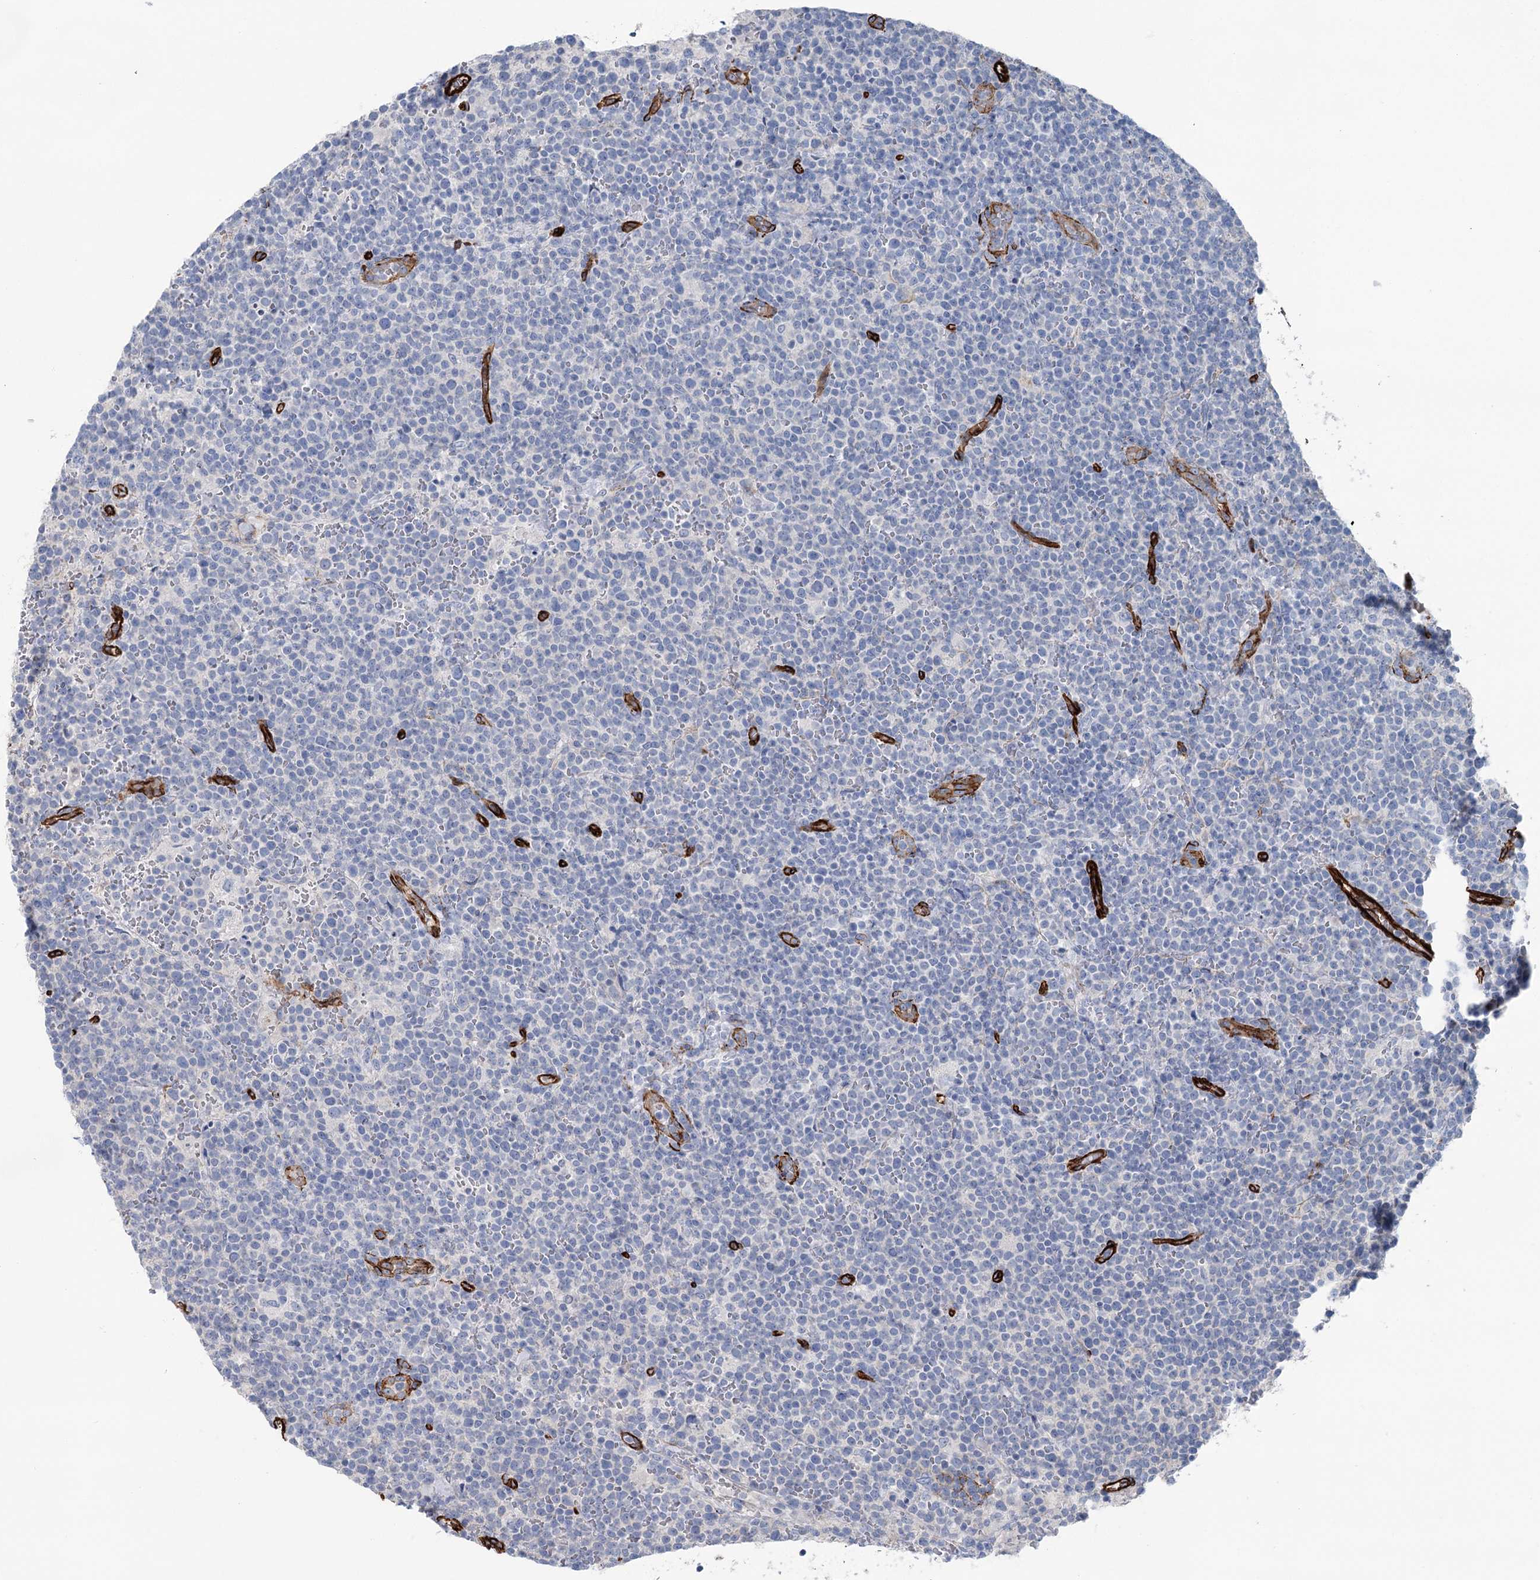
{"staining": {"intensity": "negative", "quantity": "none", "location": "none"}, "tissue": "lymphoma", "cell_type": "Tumor cells", "image_type": "cancer", "snomed": [{"axis": "morphology", "description": "Malignant lymphoma, non-Hodgkin's type, High grade"}, {"axis": "topography", "description": "Lymph node"}], "caption": "Tumor cells show no significant expression in high-grade malignant lymphoma, non-Hodgkin's type.", "gene": "IQSEC1", "patient": {"sex": "male", "age": 61}}